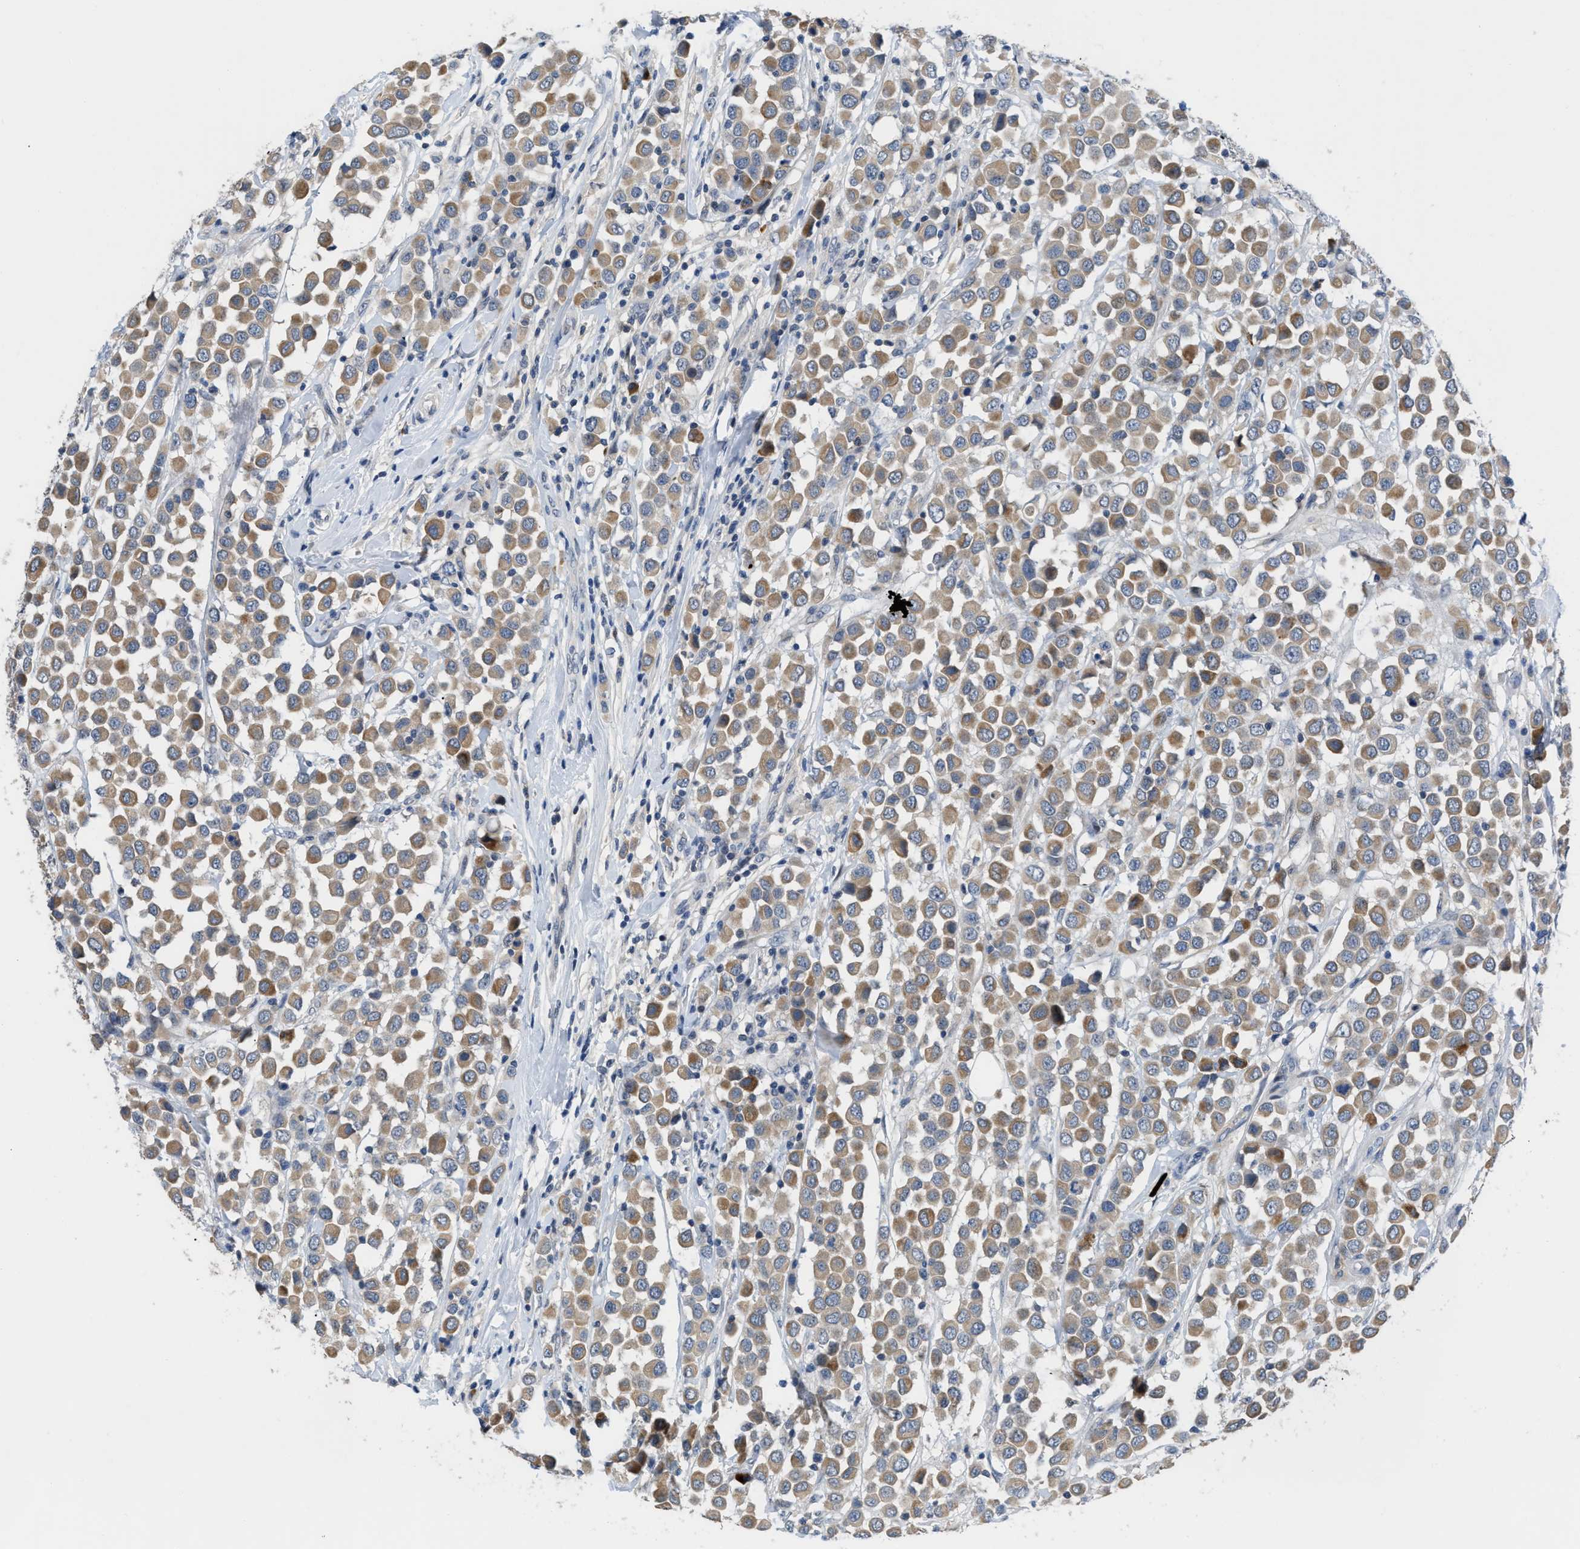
{"staining": {"intensity": "moderate", "quantity": ">75%", "location": "cytoplasmic/membranous"}, "tissue": "breast cancer", "cell_type": "Tumor cells", "image_type": "cancer", "snomed": [{"axis": "morphology", "description": "Duct carcinoma"}, {"axis": "topography", "description": "Breast"}], "caption": "A micrograph showing moderate cytoplasmic/membranous expression in about >75% of tumor cells in breast cancer (intraductal carcinoma), as visualized by brown immunohistochemical staining.", "gene": "OR9K2", "patient": {"sex": "female", "age": 61}}